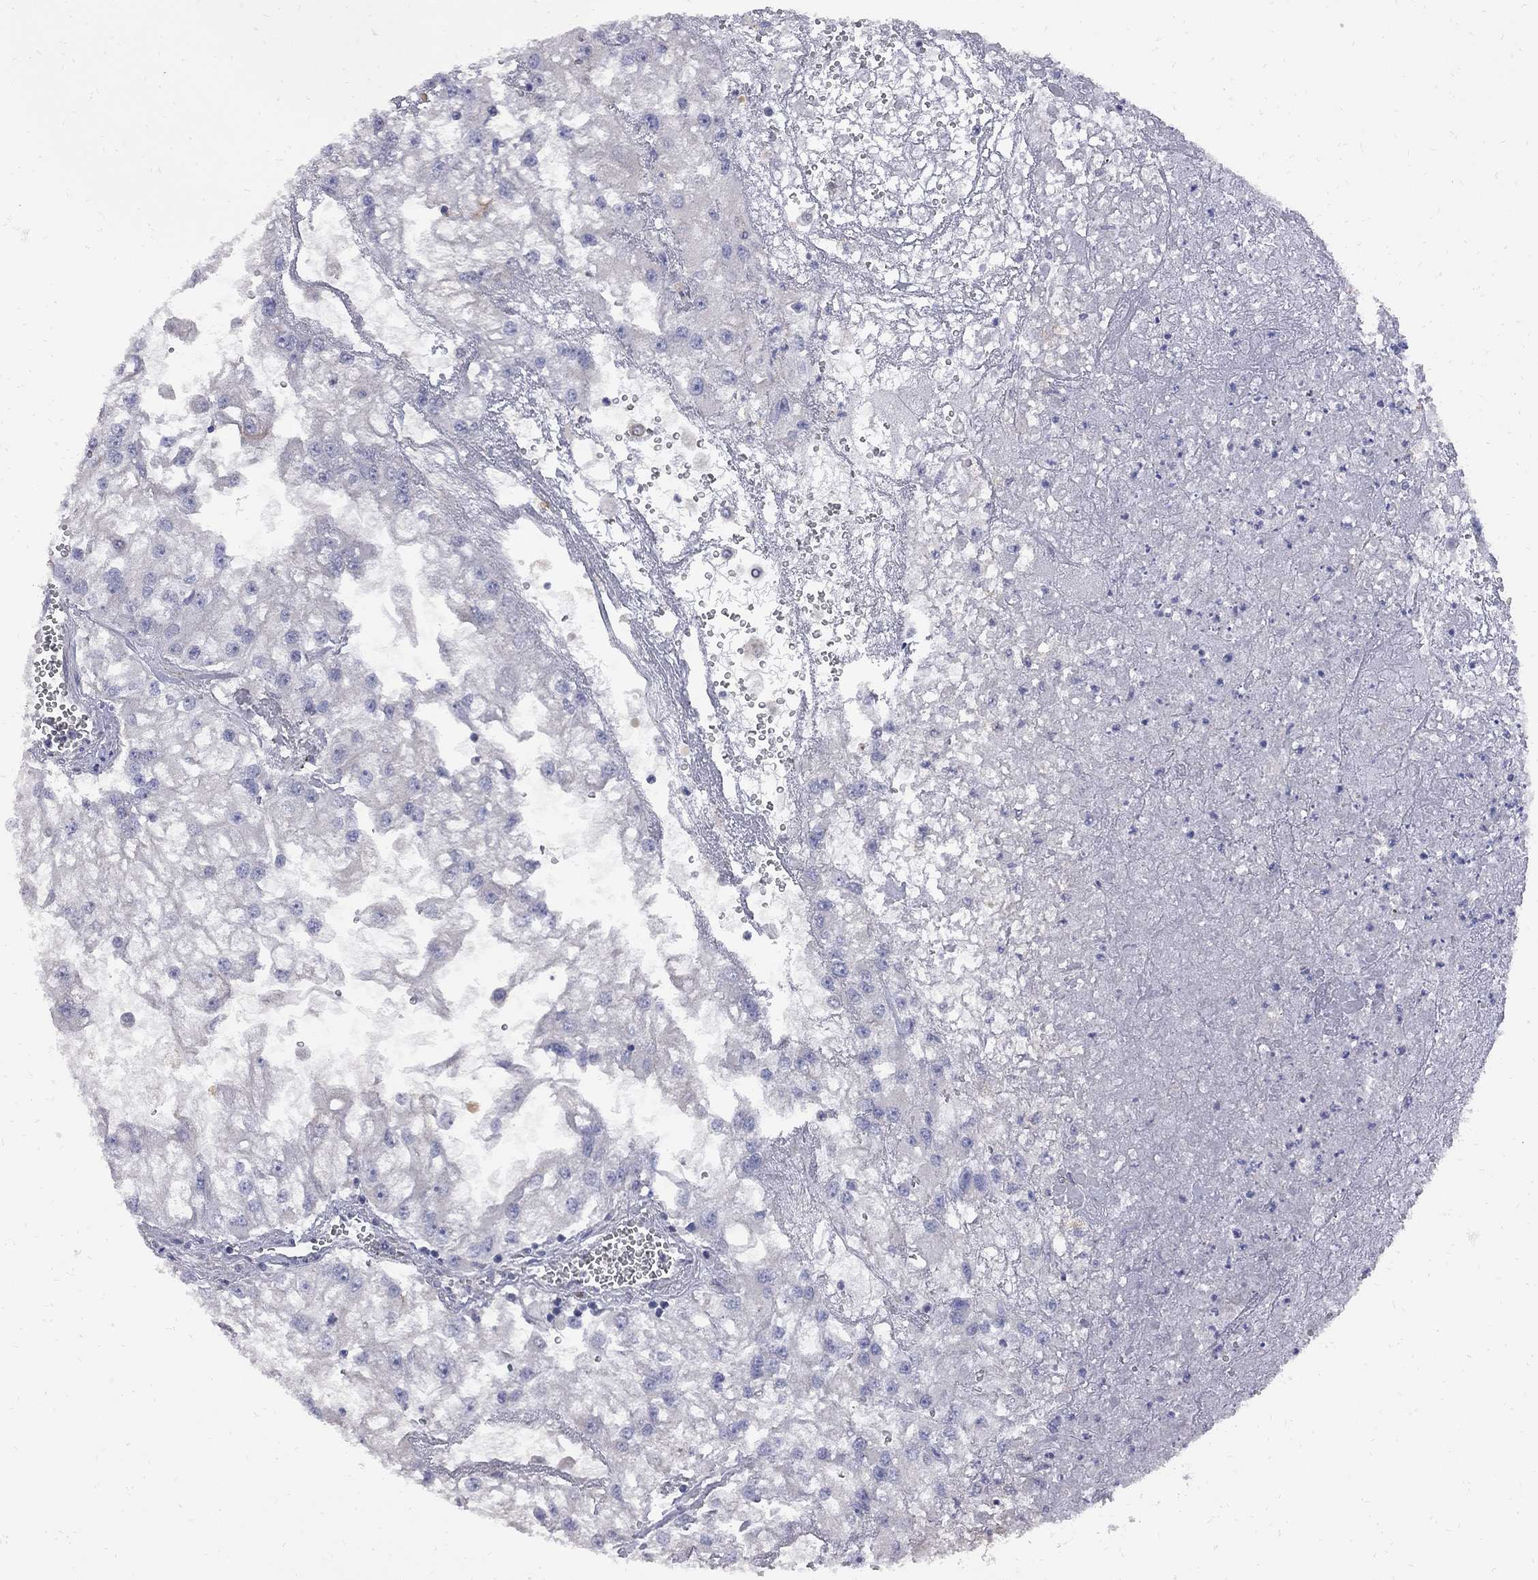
{"staining": {"intensity": "negative", "quantity": "none", "location": "none"}, "tissue": "renal cancer", "cell_type": "Tumor cells", "image_type": "cancer", "snomed": [{"axis": "morphology", "description": "Adenocarcinoma, NOS"}, {"axis": "topography", "description": "Kidney"}], "caption": "The micrograph shows no staining of tumor cells in renal adenocarcinoma.", "gene": "MTHFR", "patient": {"sex": "male", "age": 59}}